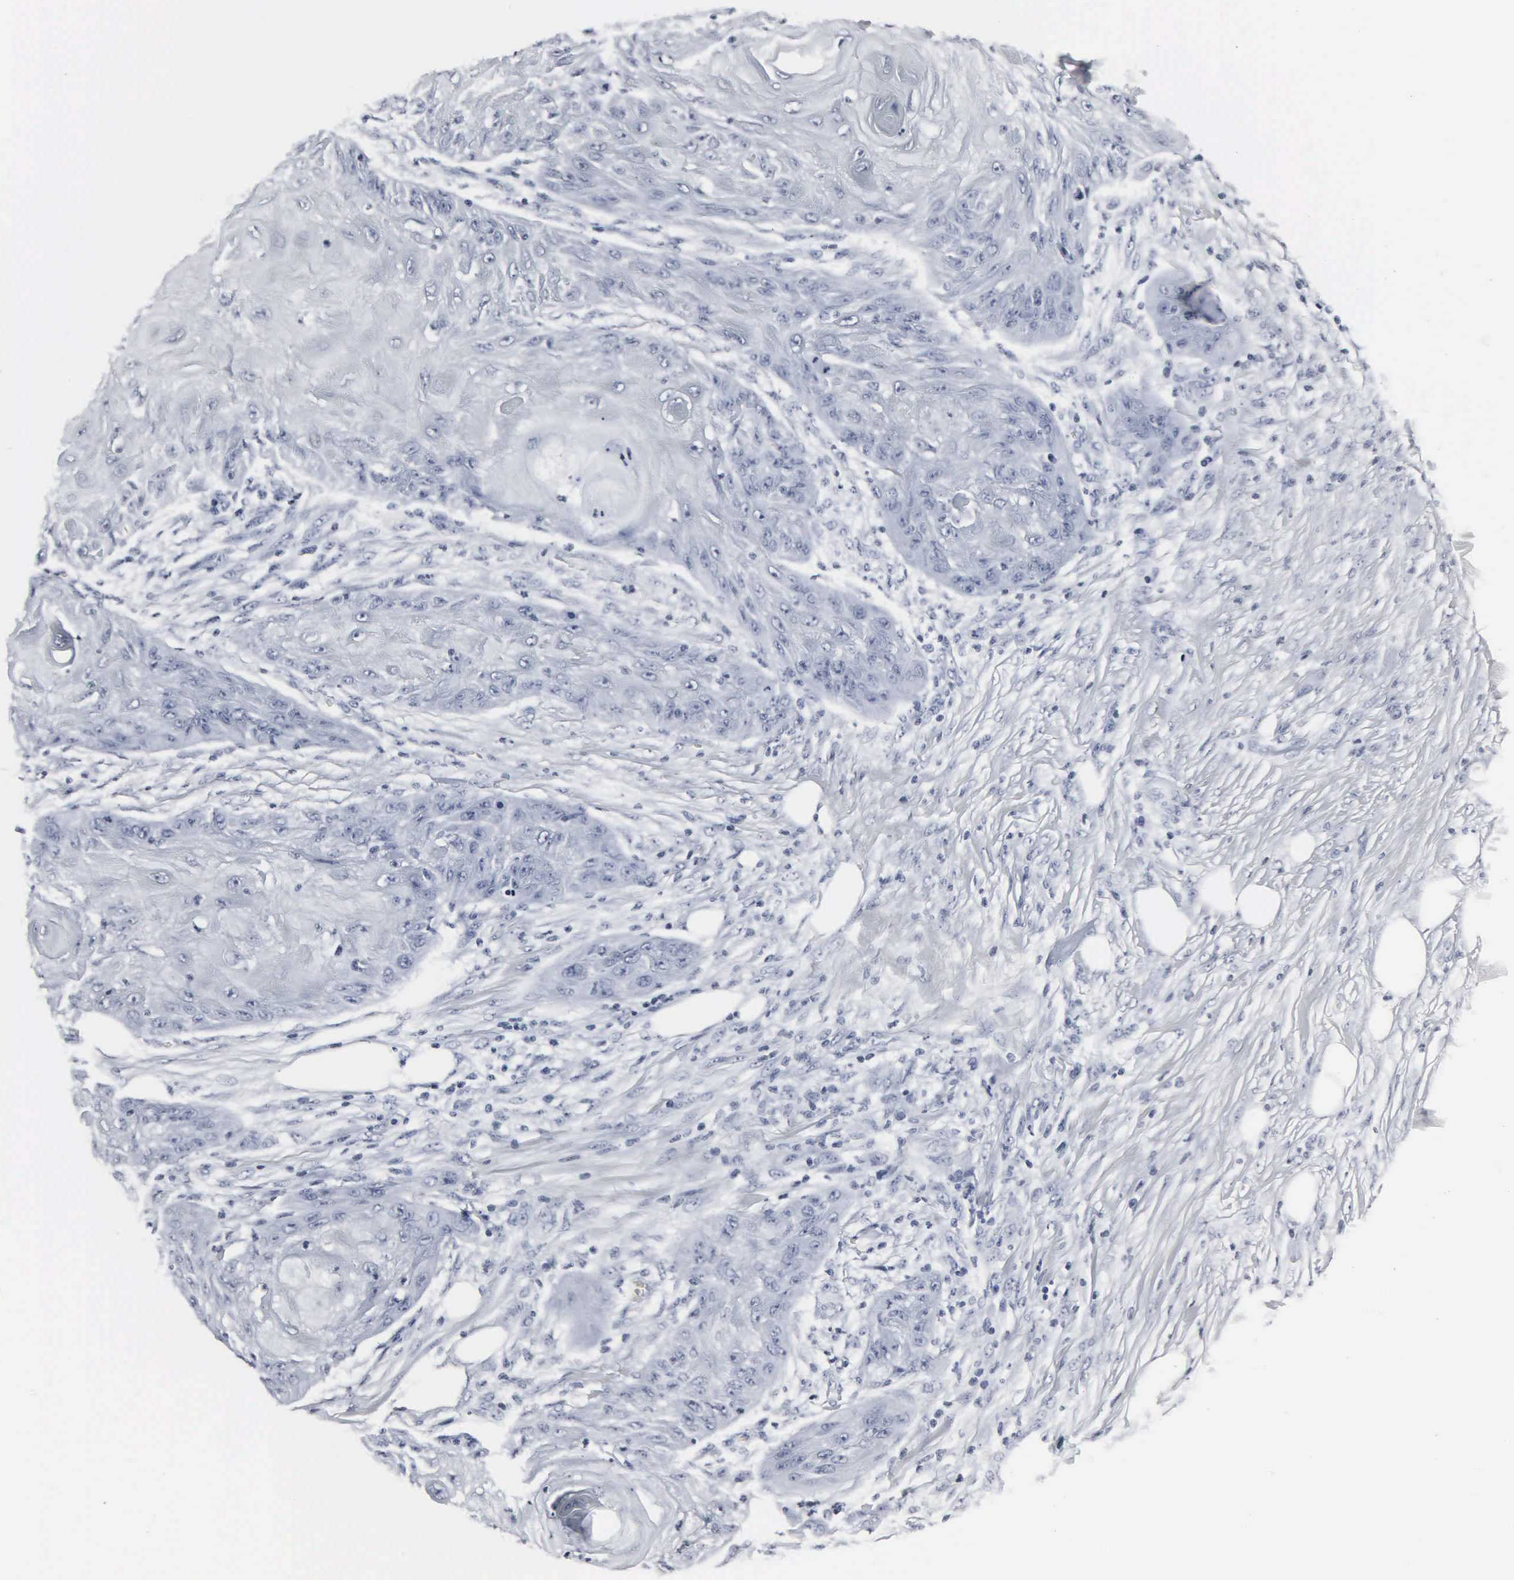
{"staining": {"intensity": "negative", "quantity": "none", "location": "none"}, "tissue": "skin cancer", "cell_type": "Tumor cells", "image_type": "cancer", "snomed": [{"axis": "morphology", "description": "Squamous cell carcinoma, NOS"}, {"axis": "topography", "description": "Skin"}], "caption": "A histopathology image of human squamous cell carcinoma (skin) is negative for staining in tumor cells.", "gene": "DGCR2", "patient": {"sex": "female", "age": 88}}